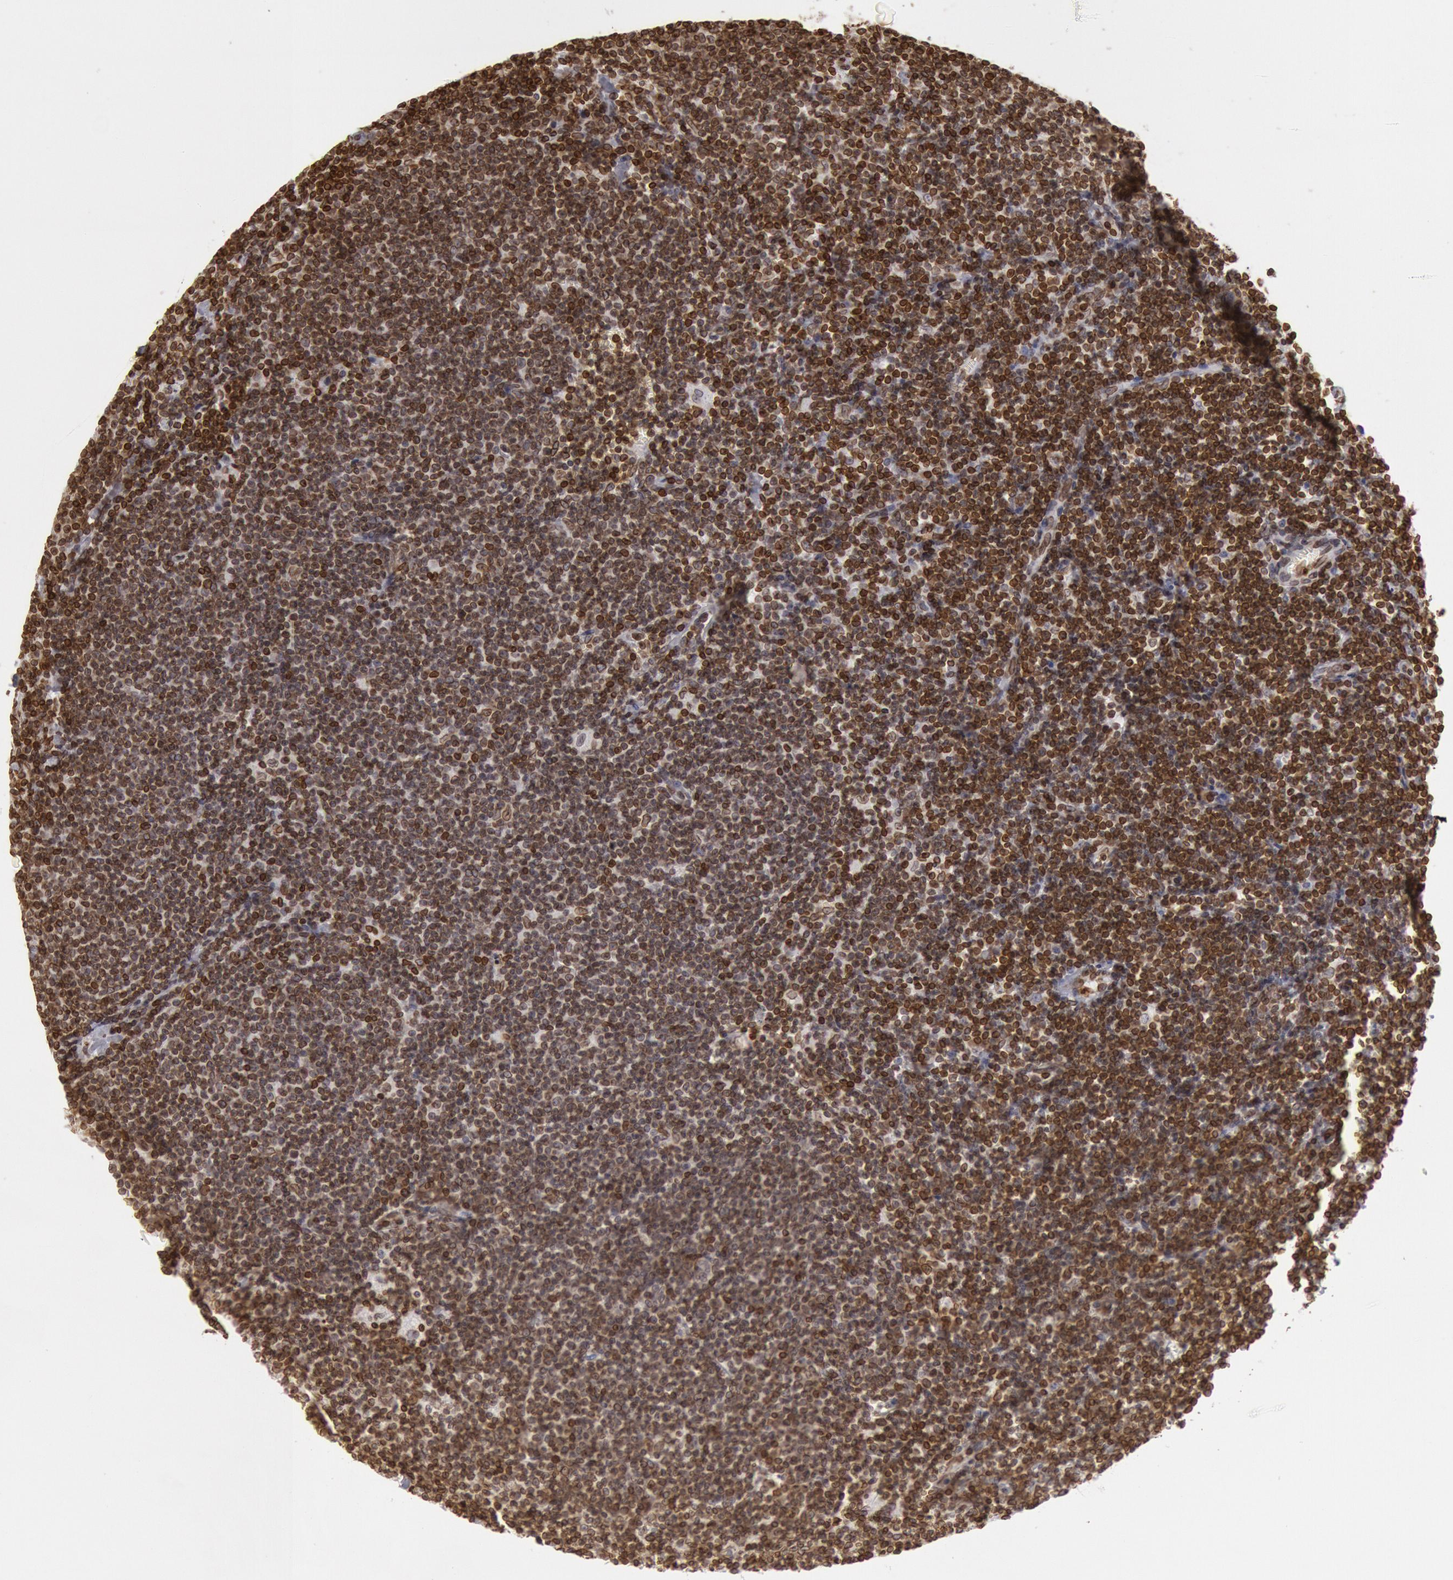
{"staining": {"intensity": "strong", "quantity": ">75%", "location": "cytoplasmic/membranous,nuclear"}, "tissue": "lymphoma", "cell_type": "Tumor cells", "image_type": "cancer", "snomed": [{"axis": "morphology", "description": "Malignant lymphoma, non-Hodgkin's type, Low grade"}, {"axis": "topography", "description": "Lymph node"}], "caption": "A brown stain highlights strong cytoplasmic/membranous and nuclear staining of a protein in human lymphoma tumor cells. The protein is shown in brown color, while the nuclei are stained blue.", "gene": "SUN2", "patient": {"sex": "male", "age": 65}}